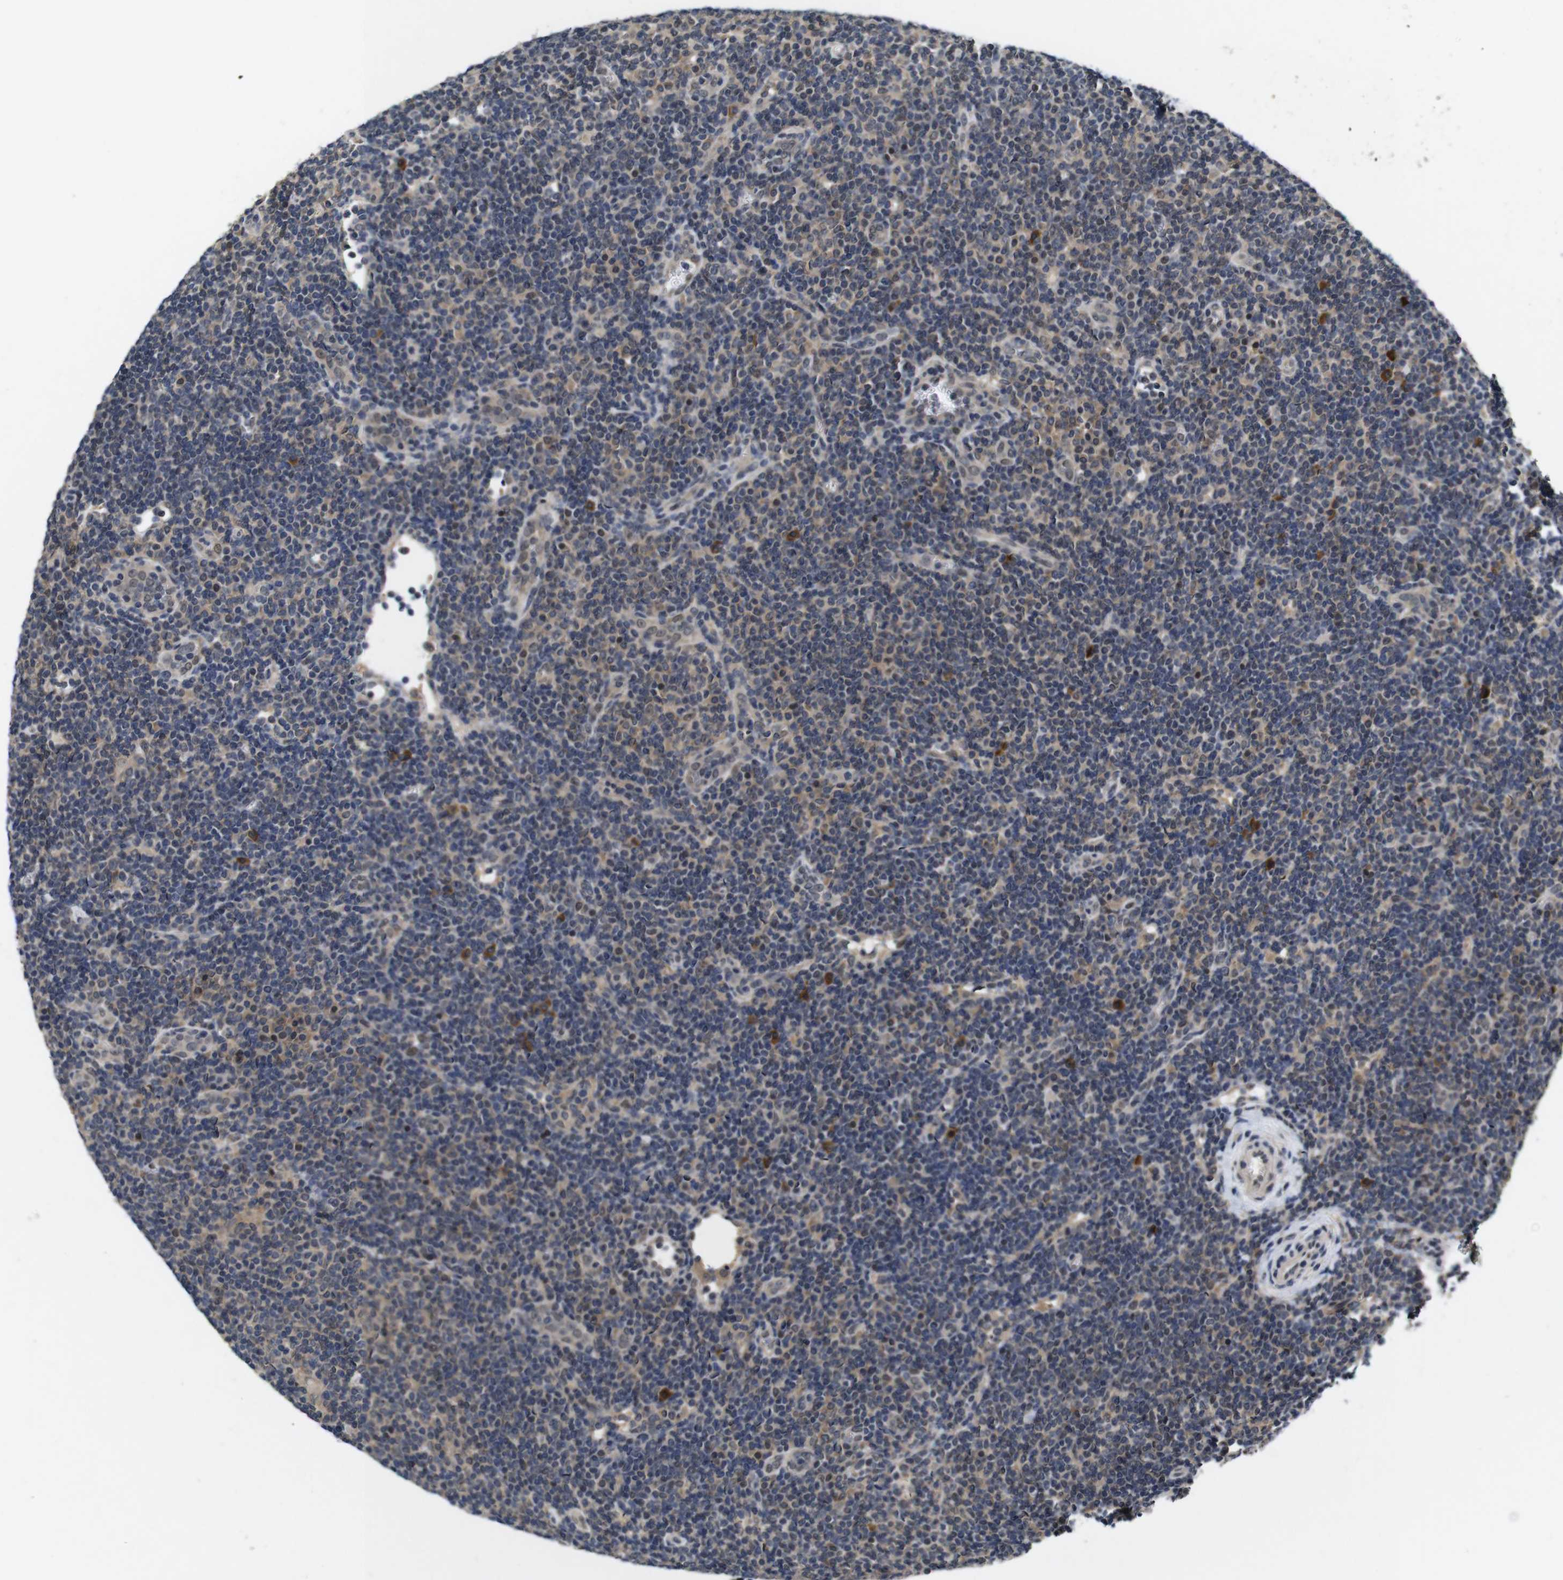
{"staining": {"intensity": "weak", "quantity": "25%-75%", "location": "cytoplasmic/membranous"}, "tissue": "lymphoma", "cell_type": "Tumor cells", "image_type": "cancer", "snomed": [{"axis": "morphology", "description": "Hodgkin's disease, NOS"}, {"axis": "topography", "description": "Lymph node"}], "caption": "The micrograph displays immunohistochemical staining of Hodgkin's disease. There is weak cytoplasmic/membranous positivity is identified in about 25%-75% of tumor cells.", "gene": "ZBTB46", "patient": {"sex": "female", "age": 57}}